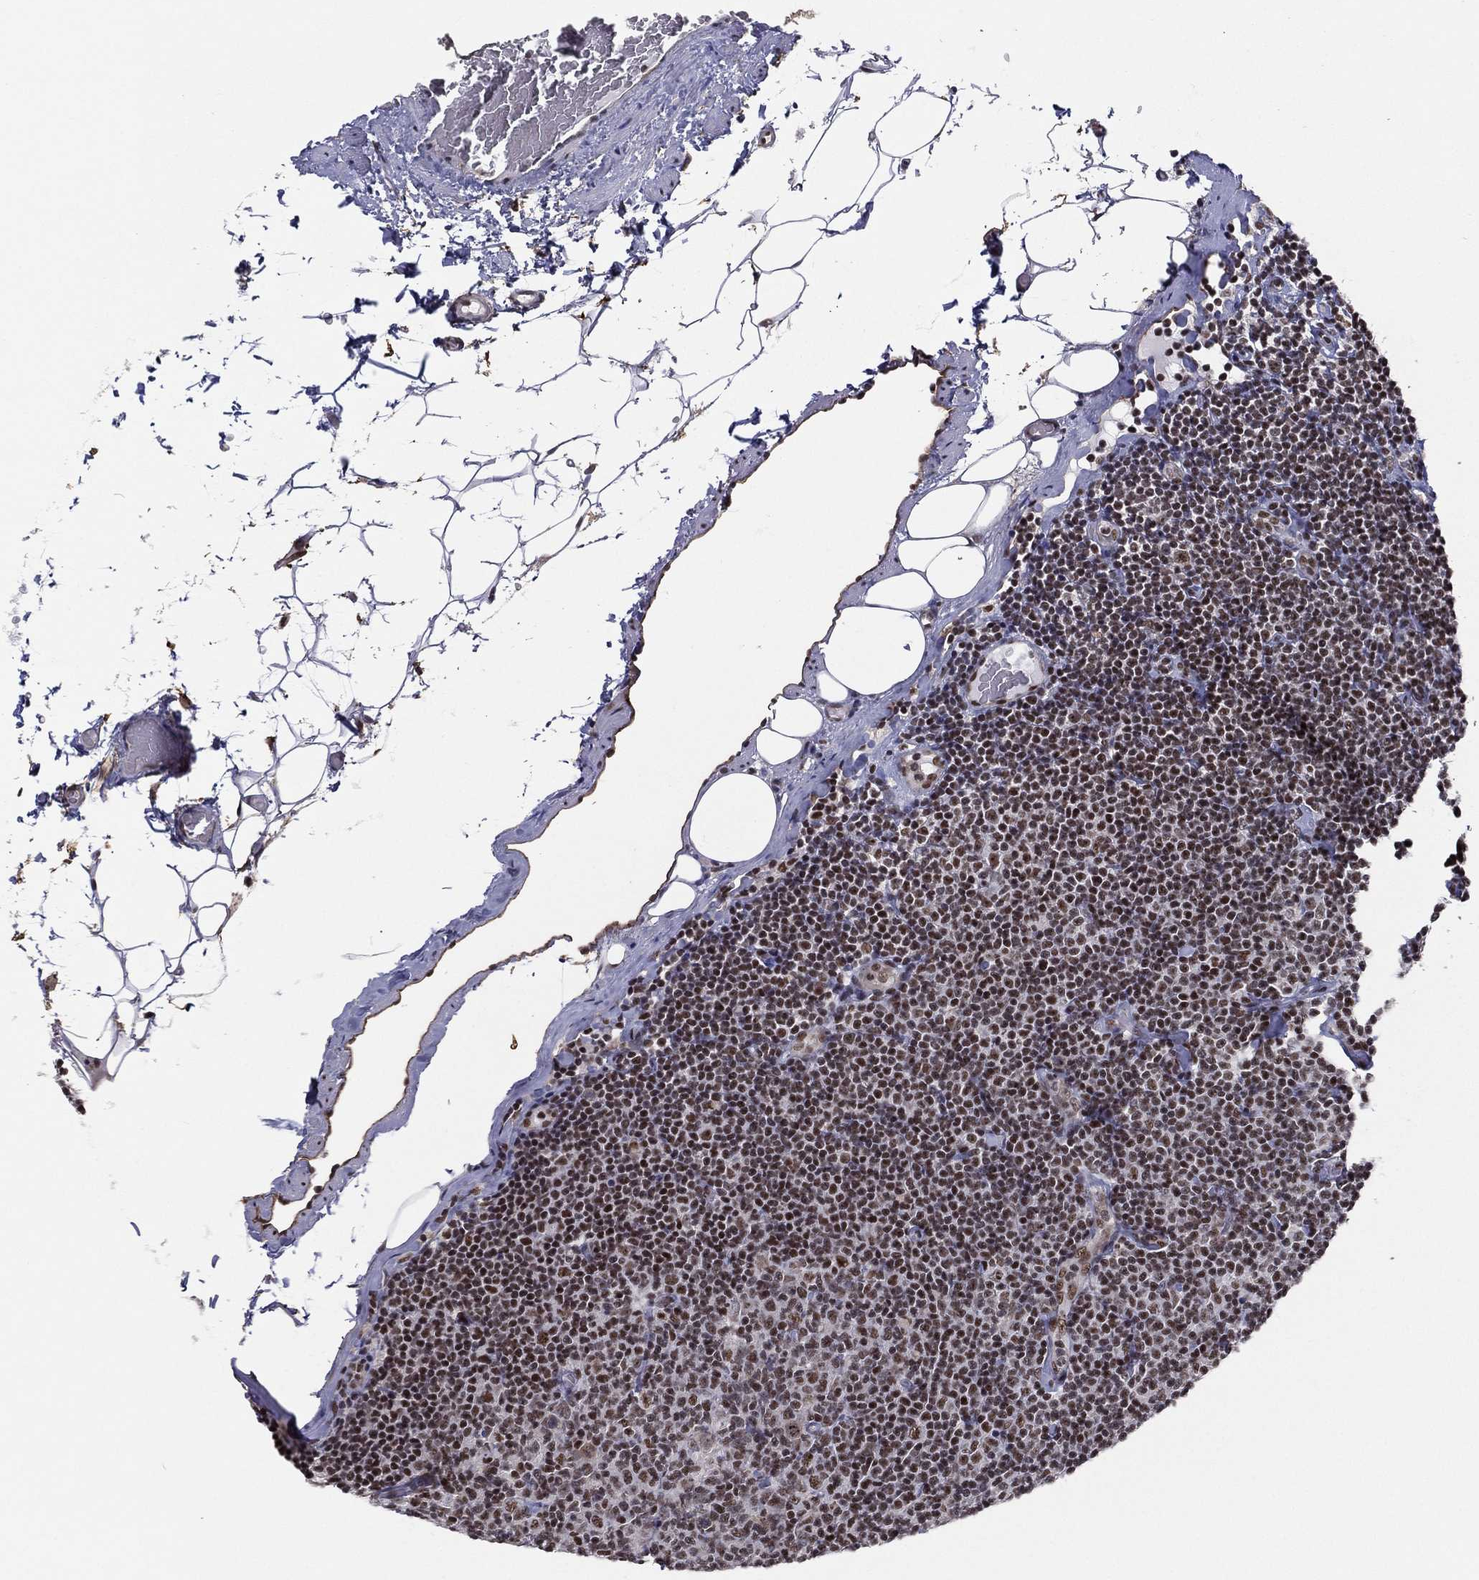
{"staining": {"intensity": "moderate", "quantity": "25%-75%", "location": "nuclear"}, "tissue": "lymphoma", "cell_type": "Tumor cells", "image_type": "cancer", "snomed": [{"axis": "morphology", "description": "Malignant lymphoma, non-Hodgkin's type, Low grade"}, {"axis": "topography", "description": "Lymph node"}], "caption": "Low-grade malignant lymphoma, non-Hodgkin's type tissue reveals moderate nuclear staining in about 25%-75% of tumor cells The staining is performed using DAB (3,3'-diaminobenzidine) brown chromogen to label protein expression. The nuclei are counter-stained blue using hematoxylin.", "gene": "GPALPP1", "patient": {"sex": "male", "age": 81}}